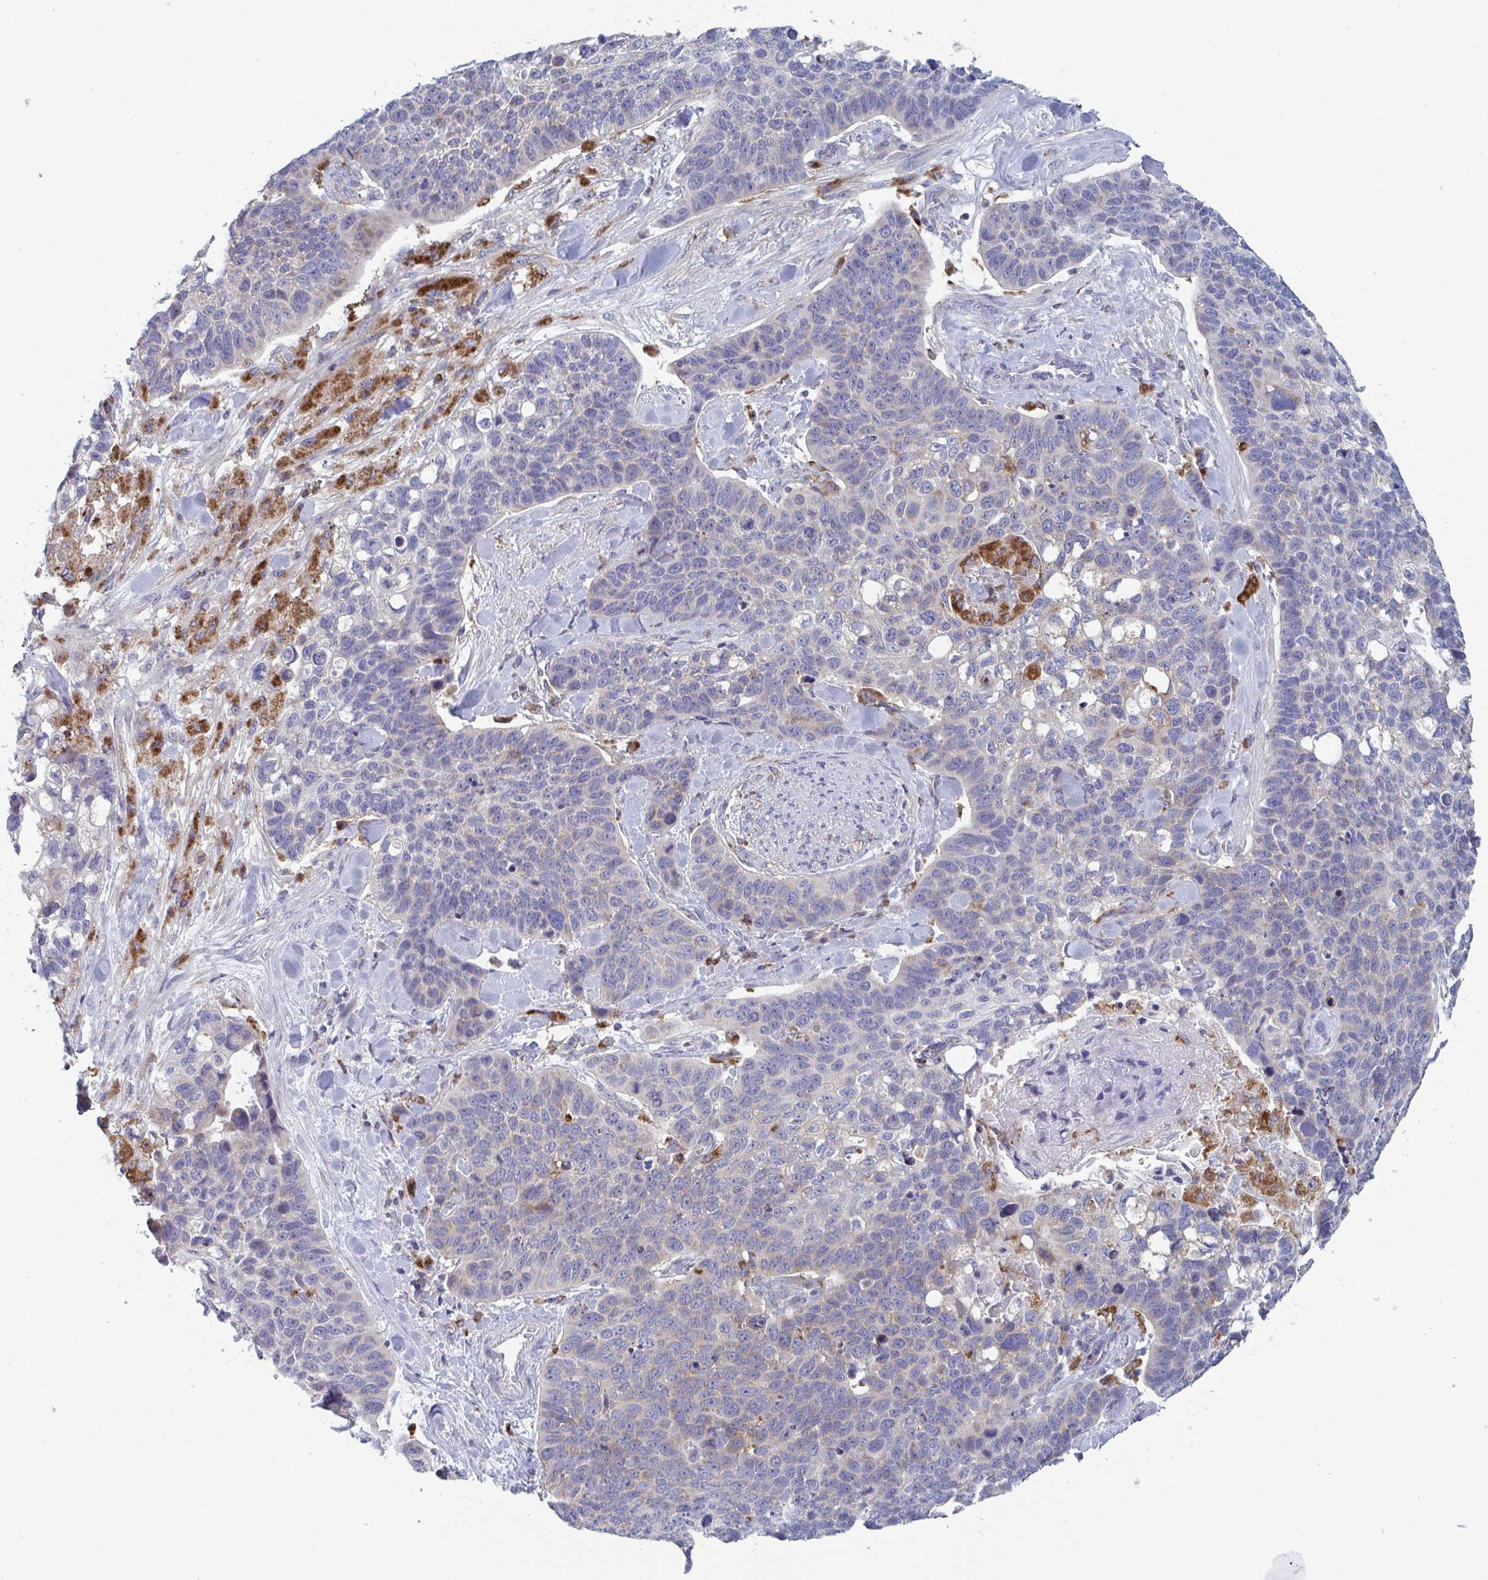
{"staining": {"intensity": "negative", "quantity": "none", "location": "none"}, "tissue": "lung cancer", "cell_type": "Tumor cells", "image_type": "cancer", "snomed": [{"axis": "morphology", "description": "Squamous cell carcinoma, NOS"}, {"axis": "topography", "description": "Lung"}], "caption": "This is a photomicrograph of IHC staining of squamous cell carcinoma (lung), which shows no positivity in tumor cells. Nuclei are stained in blue.", "gene": "NIPSNAP1", "patient": {"sex": "male", "age": 62}}